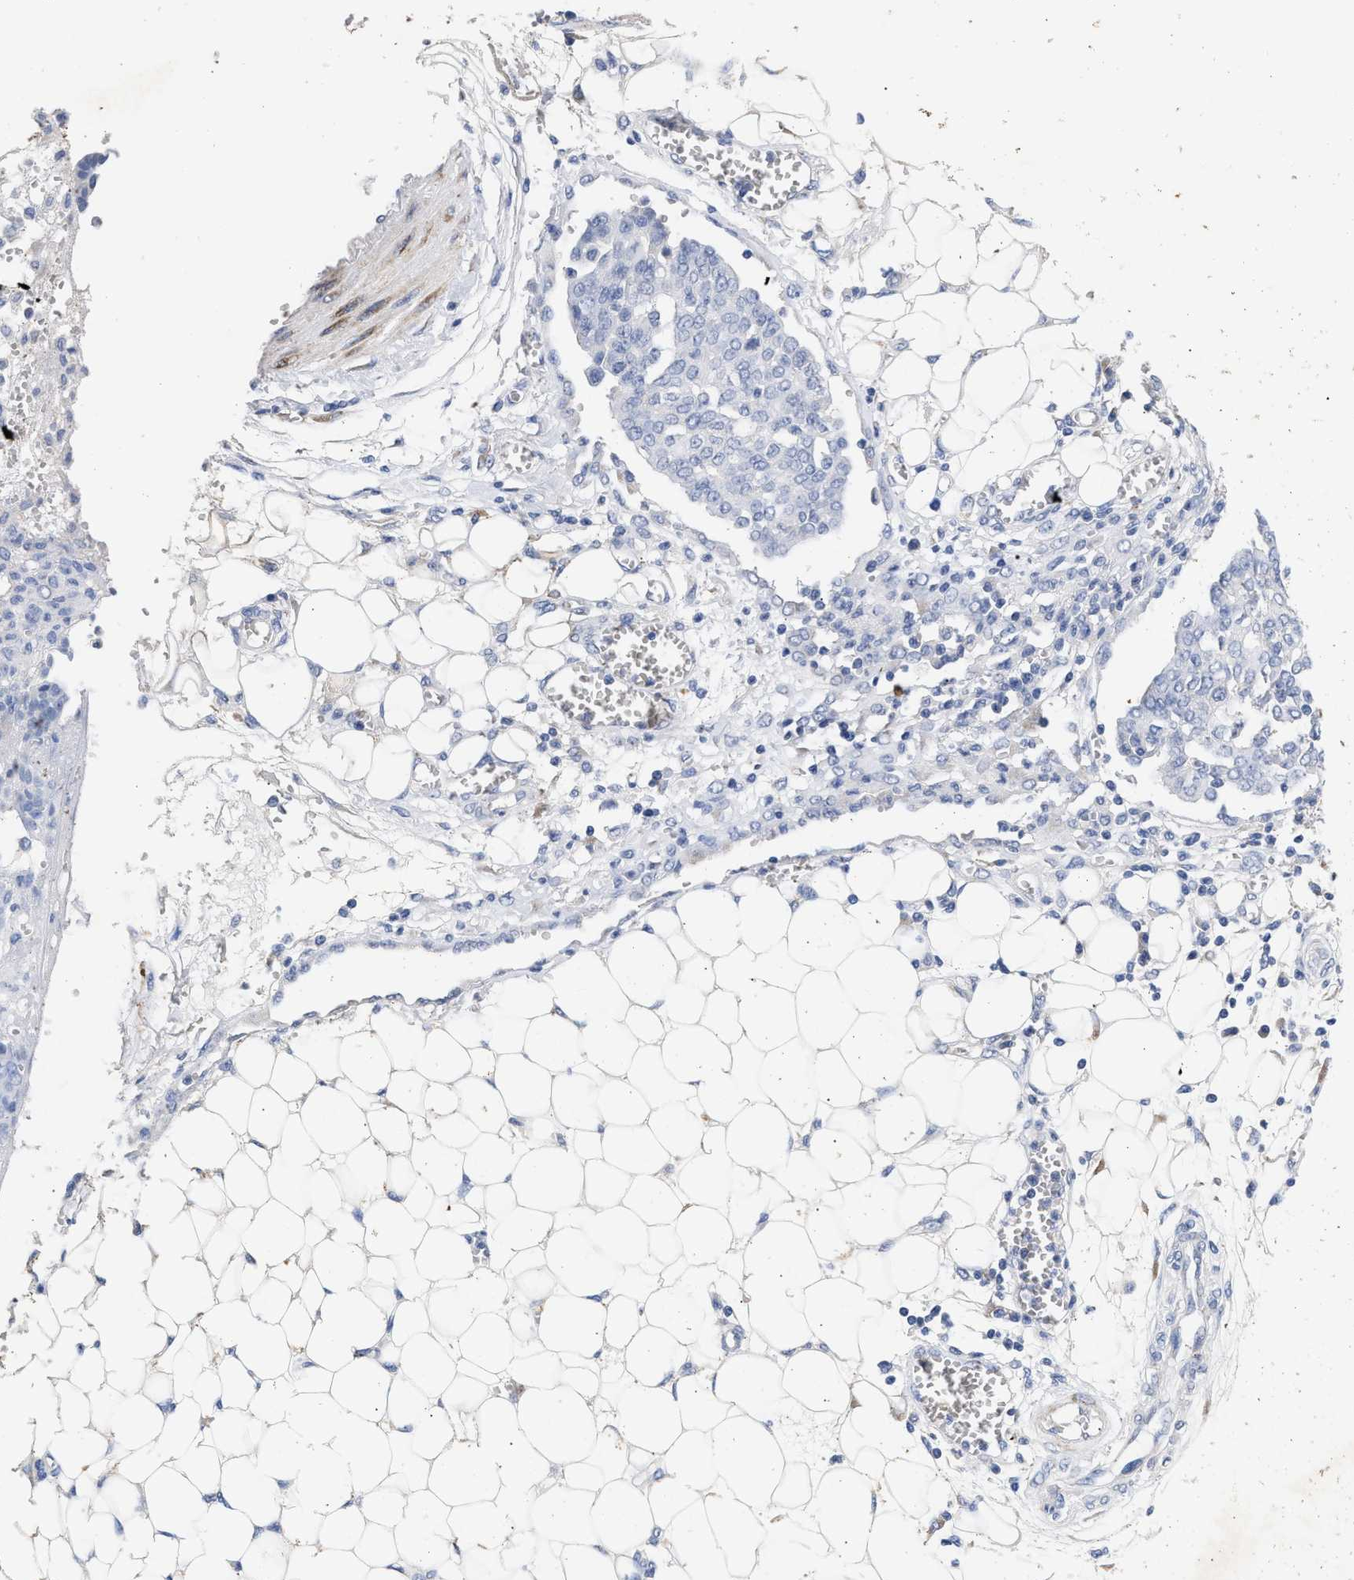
{"staining": {"intensity": "negative", "quantity": "none", "location": "none"}, "tissue": "ovarian cancer", "cell_type": "Tumor cells", "image_type": "cancer", "snomed": [{"axis": "morphology", "description": "Cystadenocarcinoma, serous, NOS"}, {"axis": "topography", "description": "Soft tissue"}, {"axis": "topography", "description": "Ovary"}], "caption": "Image shows no significant protein expression in tumor cells of ovarian serous cystadenocarcinoma.", "gene": "SELENOM", "patient": {"sex": "female", "age": 57}}